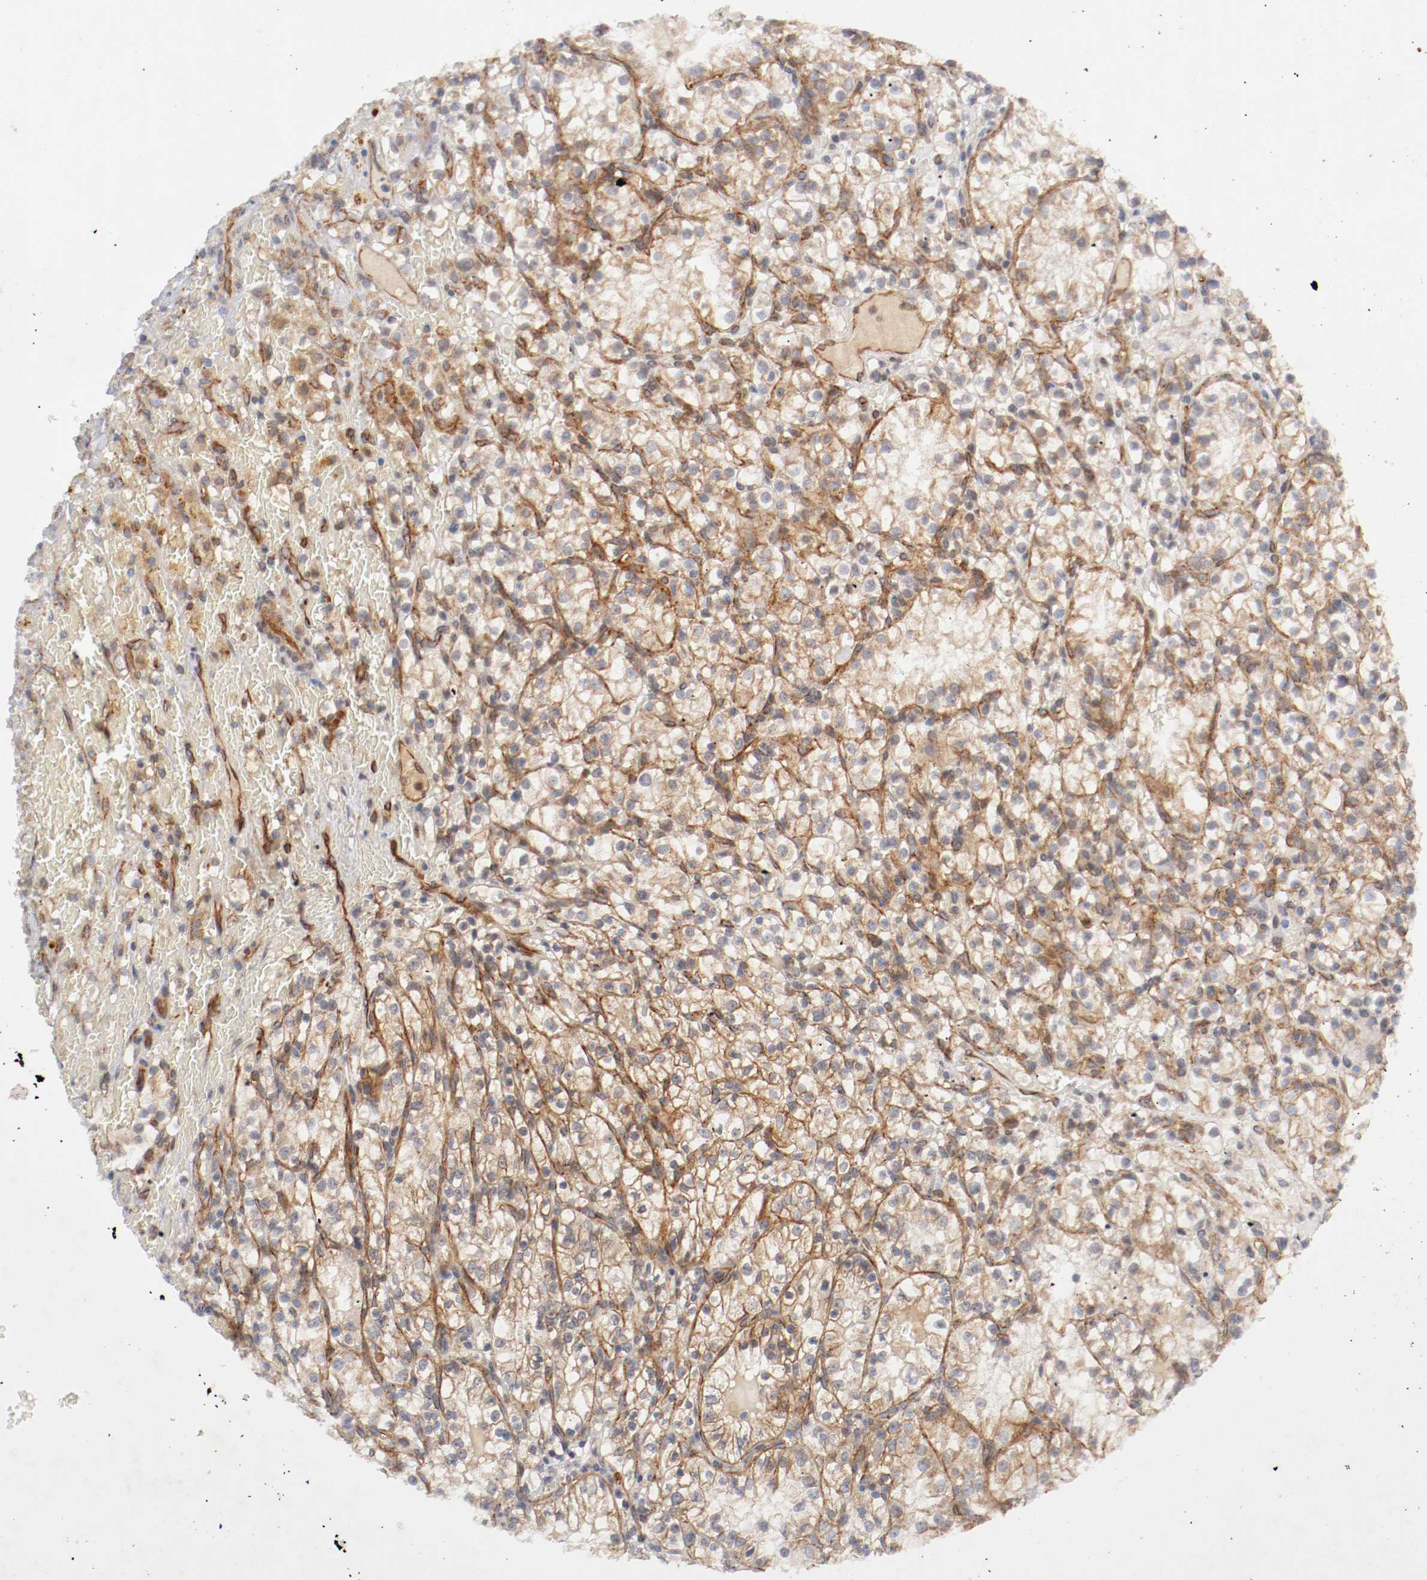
{"staining": {"intensity": "moderate", "quantity": ">75%", "location": "cytoplasmic/membranous"}, "tissue": "renal cancer", "cell_type": "Tumor cells", "image_type": "cancer", "snomed": [{"axis": "morphology", "description": "Normal tissue, NOS"}, {"axis": "morphology", "description": "Adenocarcinoma, NOS"}, {"axis": "topography", "description": "Kidney"}], "caption": "Moderate cytoplasmic/membranous expression for a protein is present in approximately >75% of tumor cells of renal cancer using IHC.", "gene": "TYK2", "patient": {"sex": "female", "age": 55}}